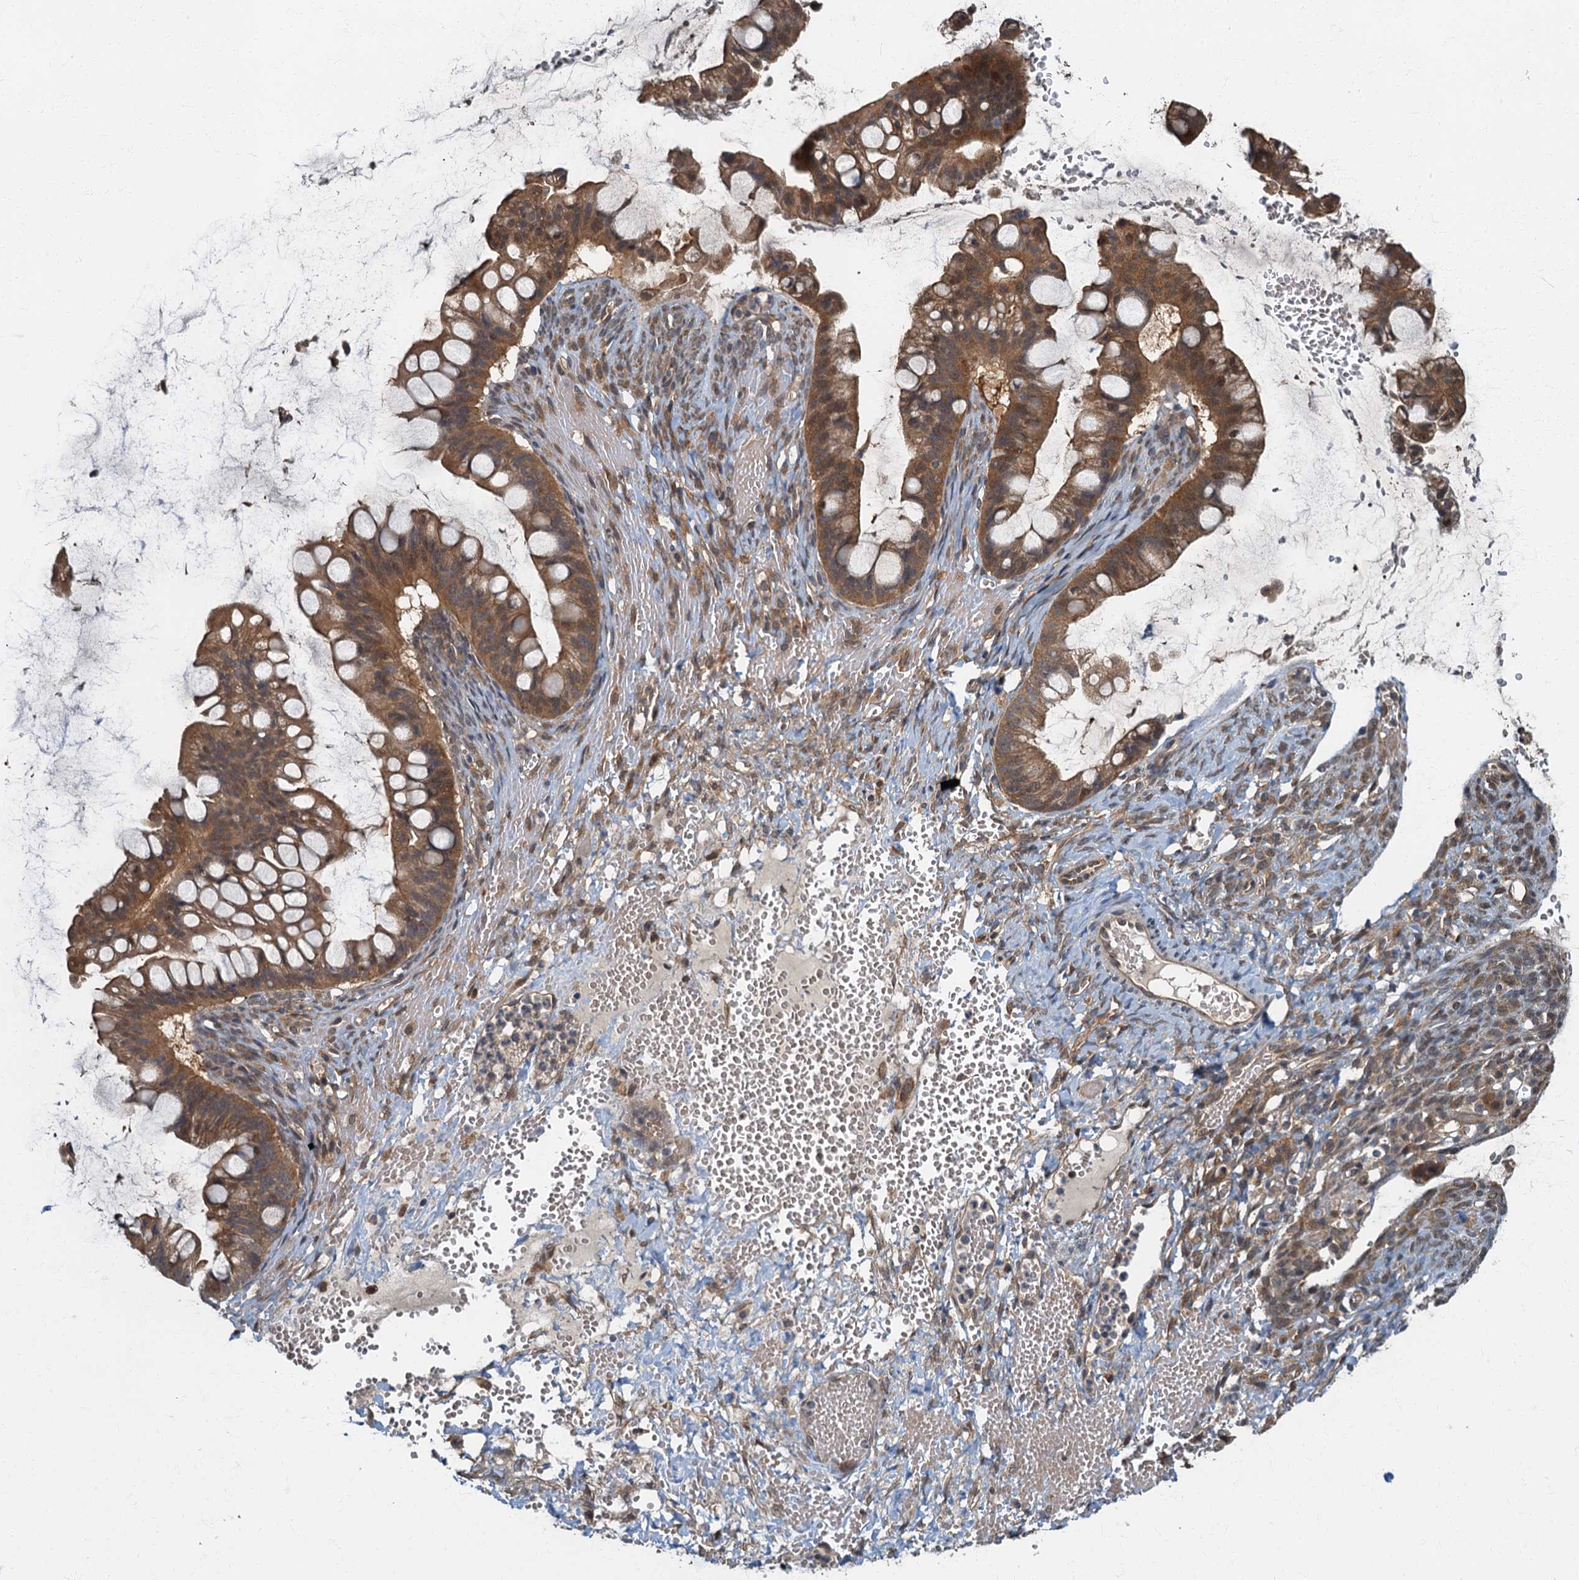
{"staining": {"intensity": "moderate", "quantity": ">75%", "location": "cytoplasmic/membranous"}, "tissue": "ovarian cancer", "cell_type": "Tumor cells", "image_type": "cancer", "snomed": [{"axis": "morphology", "description": "Cystadenocarcinoma, mucinous, NOS"}, {"axis": "topography", "description": "Ovary"}], "caption": "Immunohistochemical staining of human ovarian cancer (mucinous cystadenocarcinoma) exhibits moderate cytoplasmic/membranous protein positivity in approximately >75% of tumor cells.", "gene": "TBCK", "patient": {"sex": "female", "age": 73}}